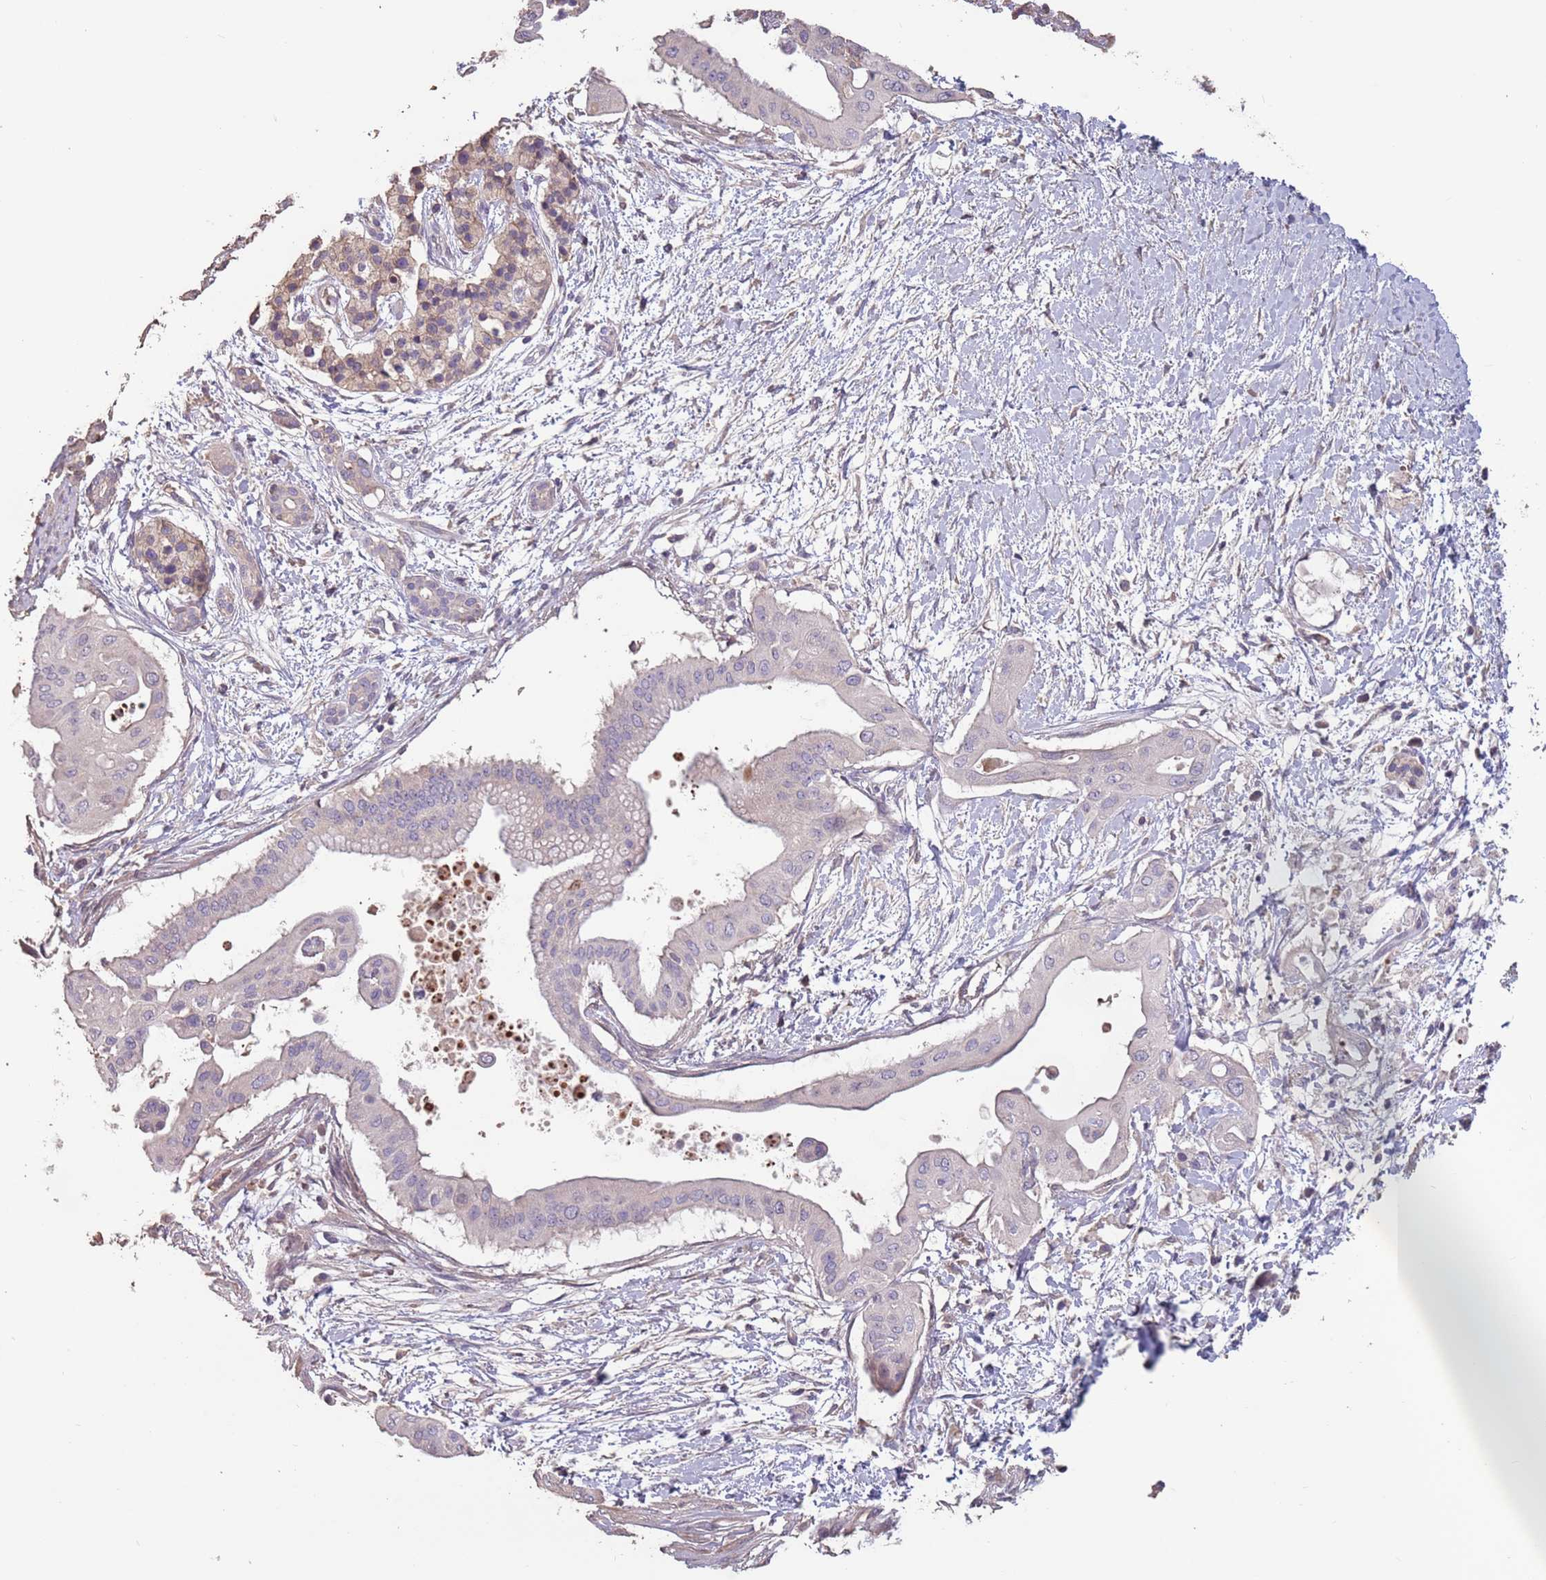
{"staining": {"intensity": "negative", "quantity": "none", "location": "none"}, "tissue": "pancreatic cancer", "cell_type": "Tumor cells", "image_type": "cancer", "snomed": [{"axis": "morphology", "description": "Adenocarcinoma, NOS"}, {"axis": "topography", "description": "Pancreas"}], "caption": "Immunohistochemistry histopathology image of neoplastic tissue: pancreatic cancer stained with DAB demonstrates no significant protein expression in tumor cells.", "gene": "MBD3L1", "patient": {"sex": "male", "age": 68}}